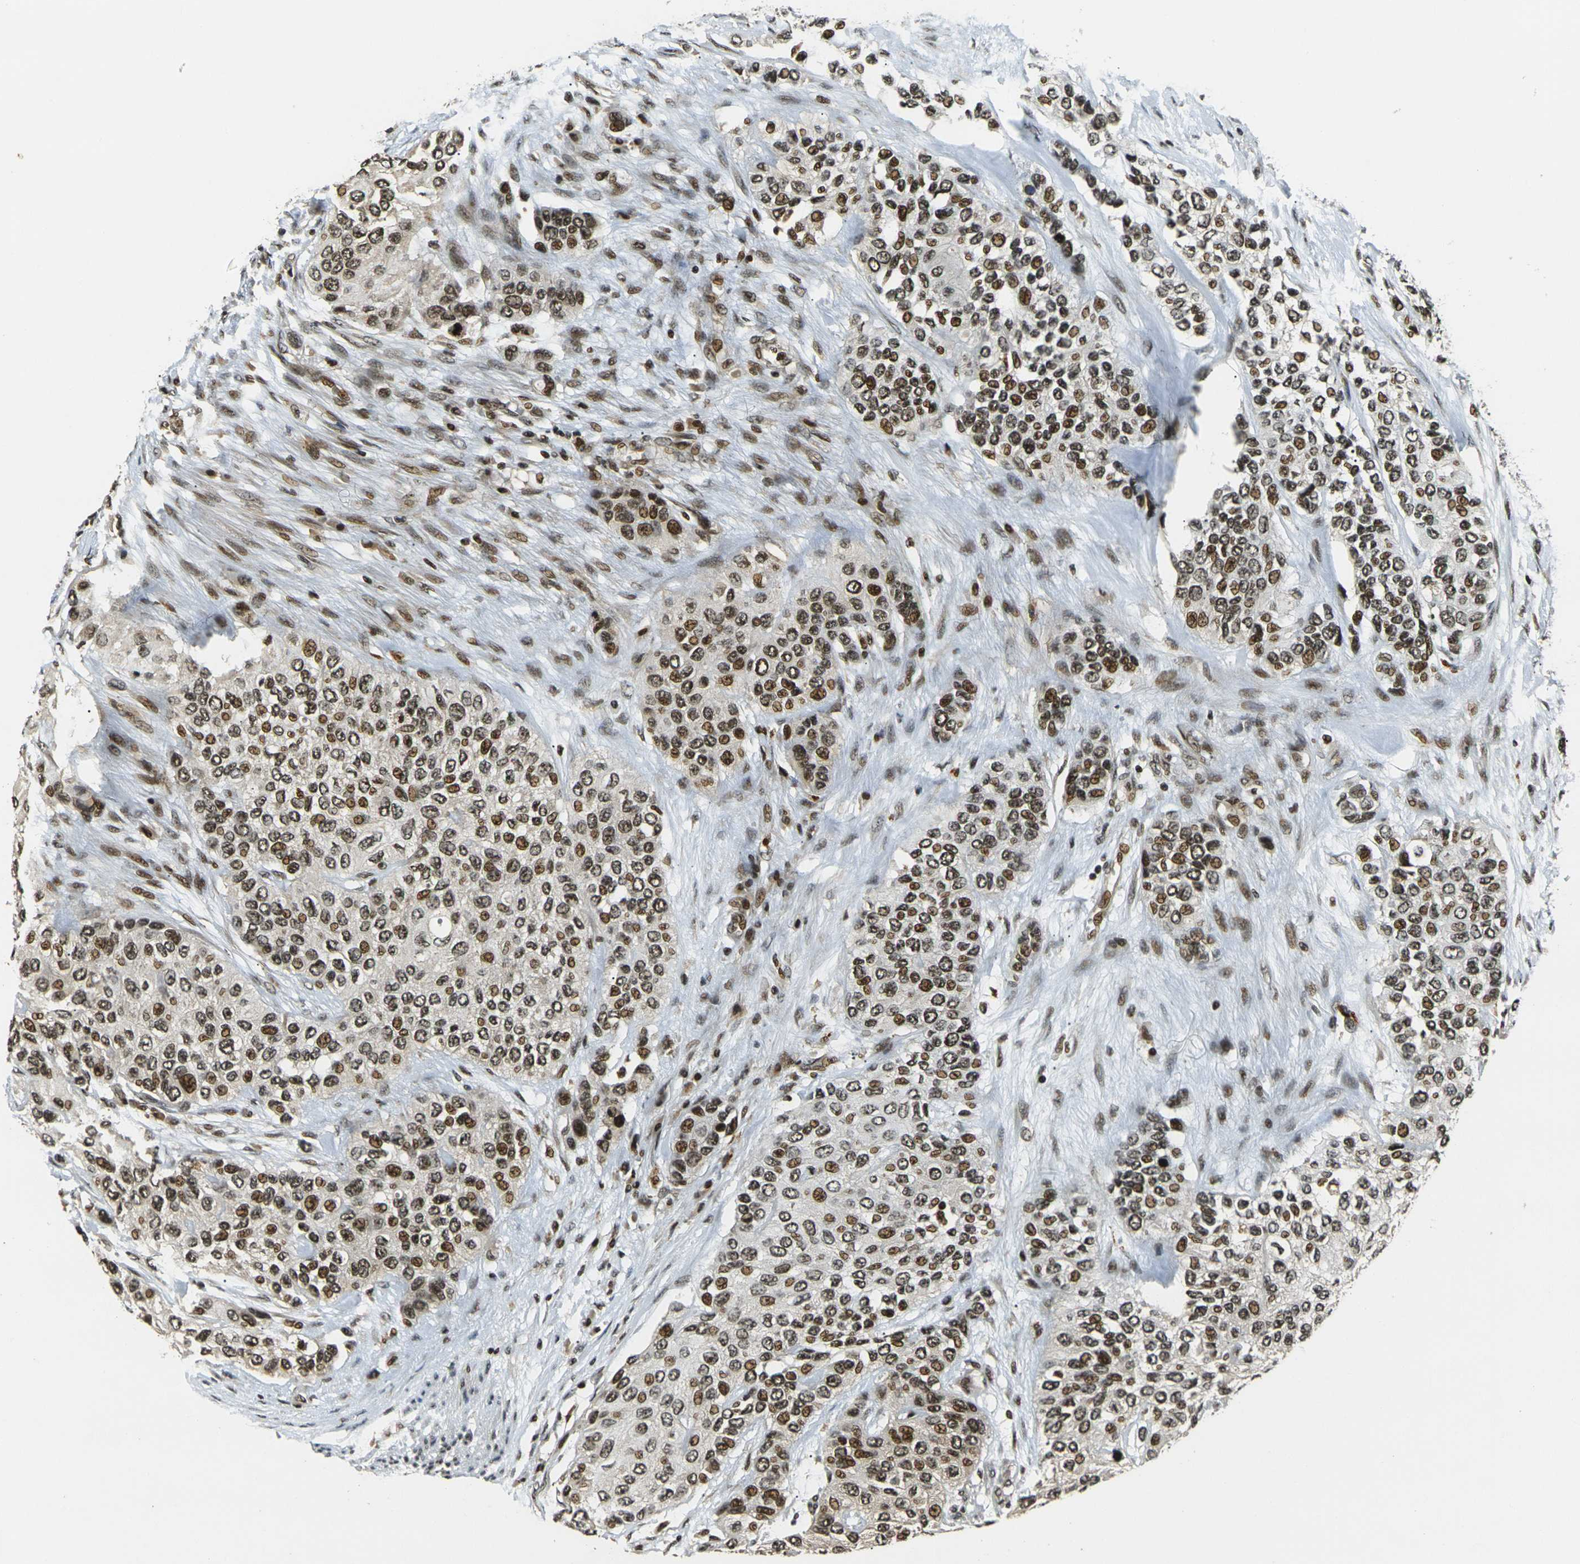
{"staining": {"intensity": "moderate", "quantity": ">75%", "location": "nuclear"}, "tissue": "urothelial cancer", "cell_type": "Tumor cells", "image_type": "cancer", "snomed": [{"axis": "morphology", "description": "Urothelial carcinoma, High grade"}, {"axis": "topography", "description": "Urinary bladder"}], "caption": "The immunohistochemical stain labels moderate nuclear expression in tumor cells of urothelial cancer tissue. Using DAB (brown) and hematoxylin (blue) stains, captured at high magnification using brightfield microscopy.", "gene": "ACTL6A", "patient": {"sex": "female", "age": 56}}